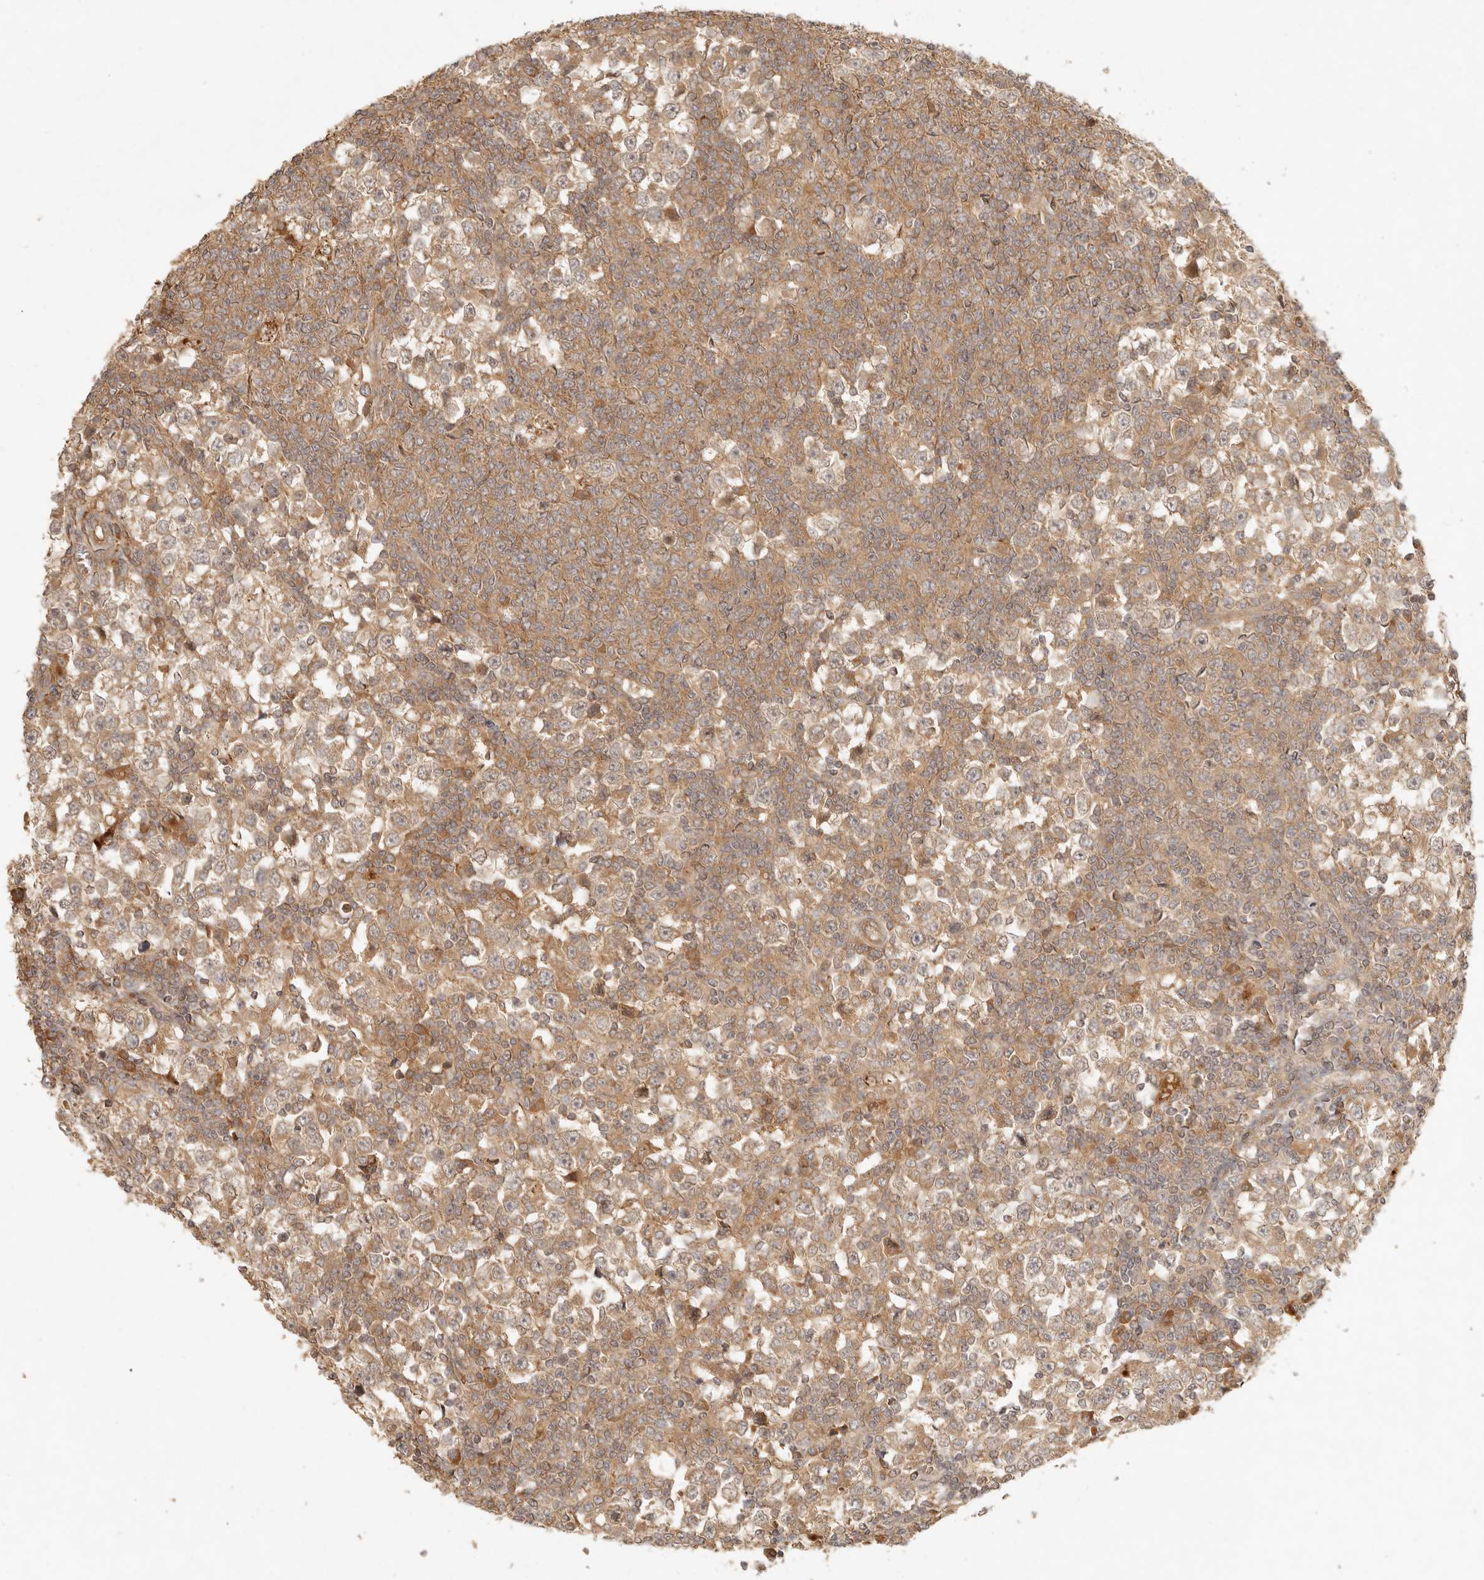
{"staining": {"intensity": "moderate", "quantity": ">75%", "location": "cytoplasmic/membranous"}, "tissue": "testis cancer", "cell_type": "Tumor cells", "image_type": "cancer", "snomed": [{"axis": "morphology", "description": "Seminoma, NOS"}, {"axis": "topography", "description": "Testis"}], "caption": "Seminoma (testis) was stained to show a protein in brown. There is medium levels of moderate cytoplasmic/membranous positivity in about >75% of tumor cells.", "gene": "ANKRD61", "patient": {"sex": "male", "age": 65}}